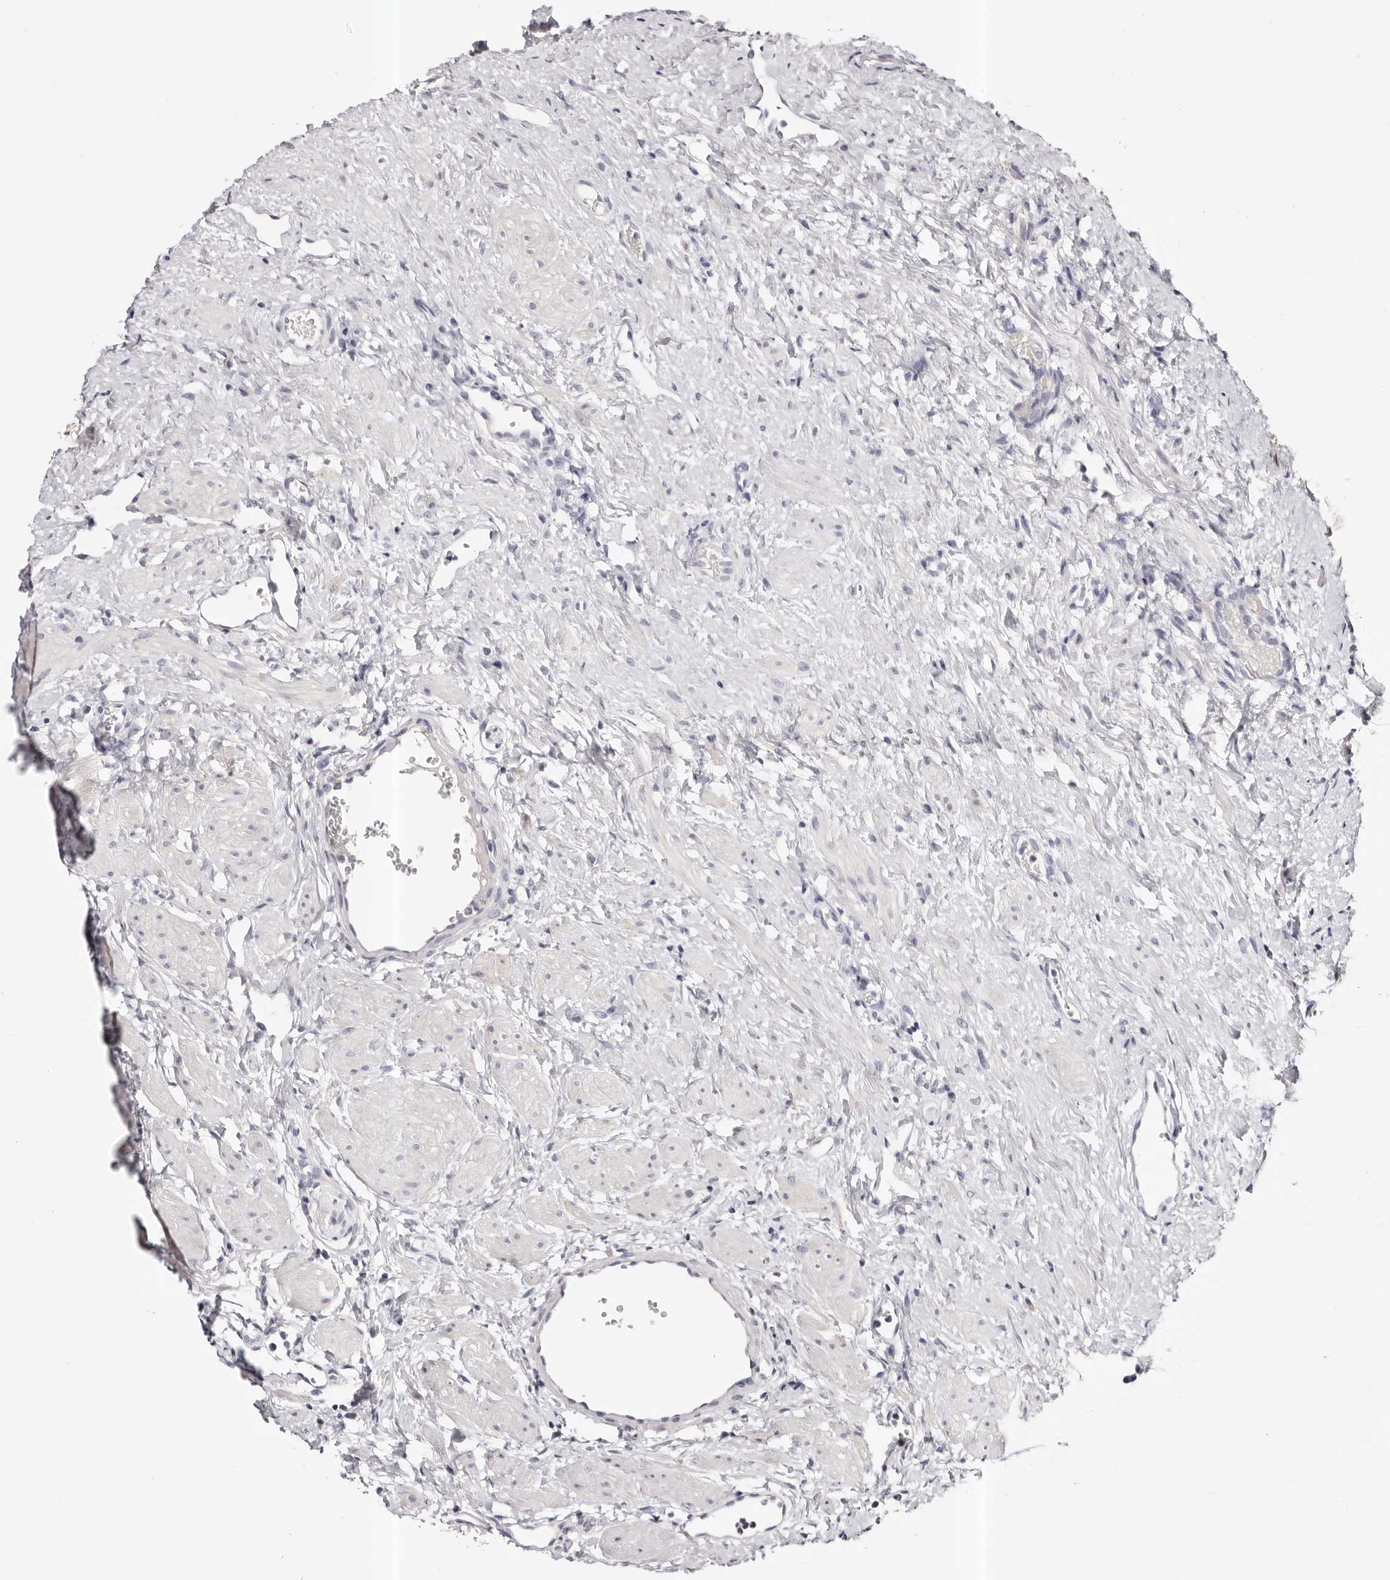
{"staining": {"intensity": "negative", "quantity": "none", "location": "none"}, "tissue": "ovary", "cell_type": "Ovarian stroma cells", "image_type": "normal", "snomed": [{"axis": "morphology", "description": "Normal tissue, NOS"}, {"axis": "morphology", "description": "Cyst, NOS"}, {"axis": "topography", "description": "Ovary"}], "caption": "IHC of benign ovary reveals no expression in ovarian stroma cells. (DAB immunohistochemistry (IHC) with hematoxylin counter stain).", "gene": "ROM1", "patient": {"sex": "female", "age": 33}}